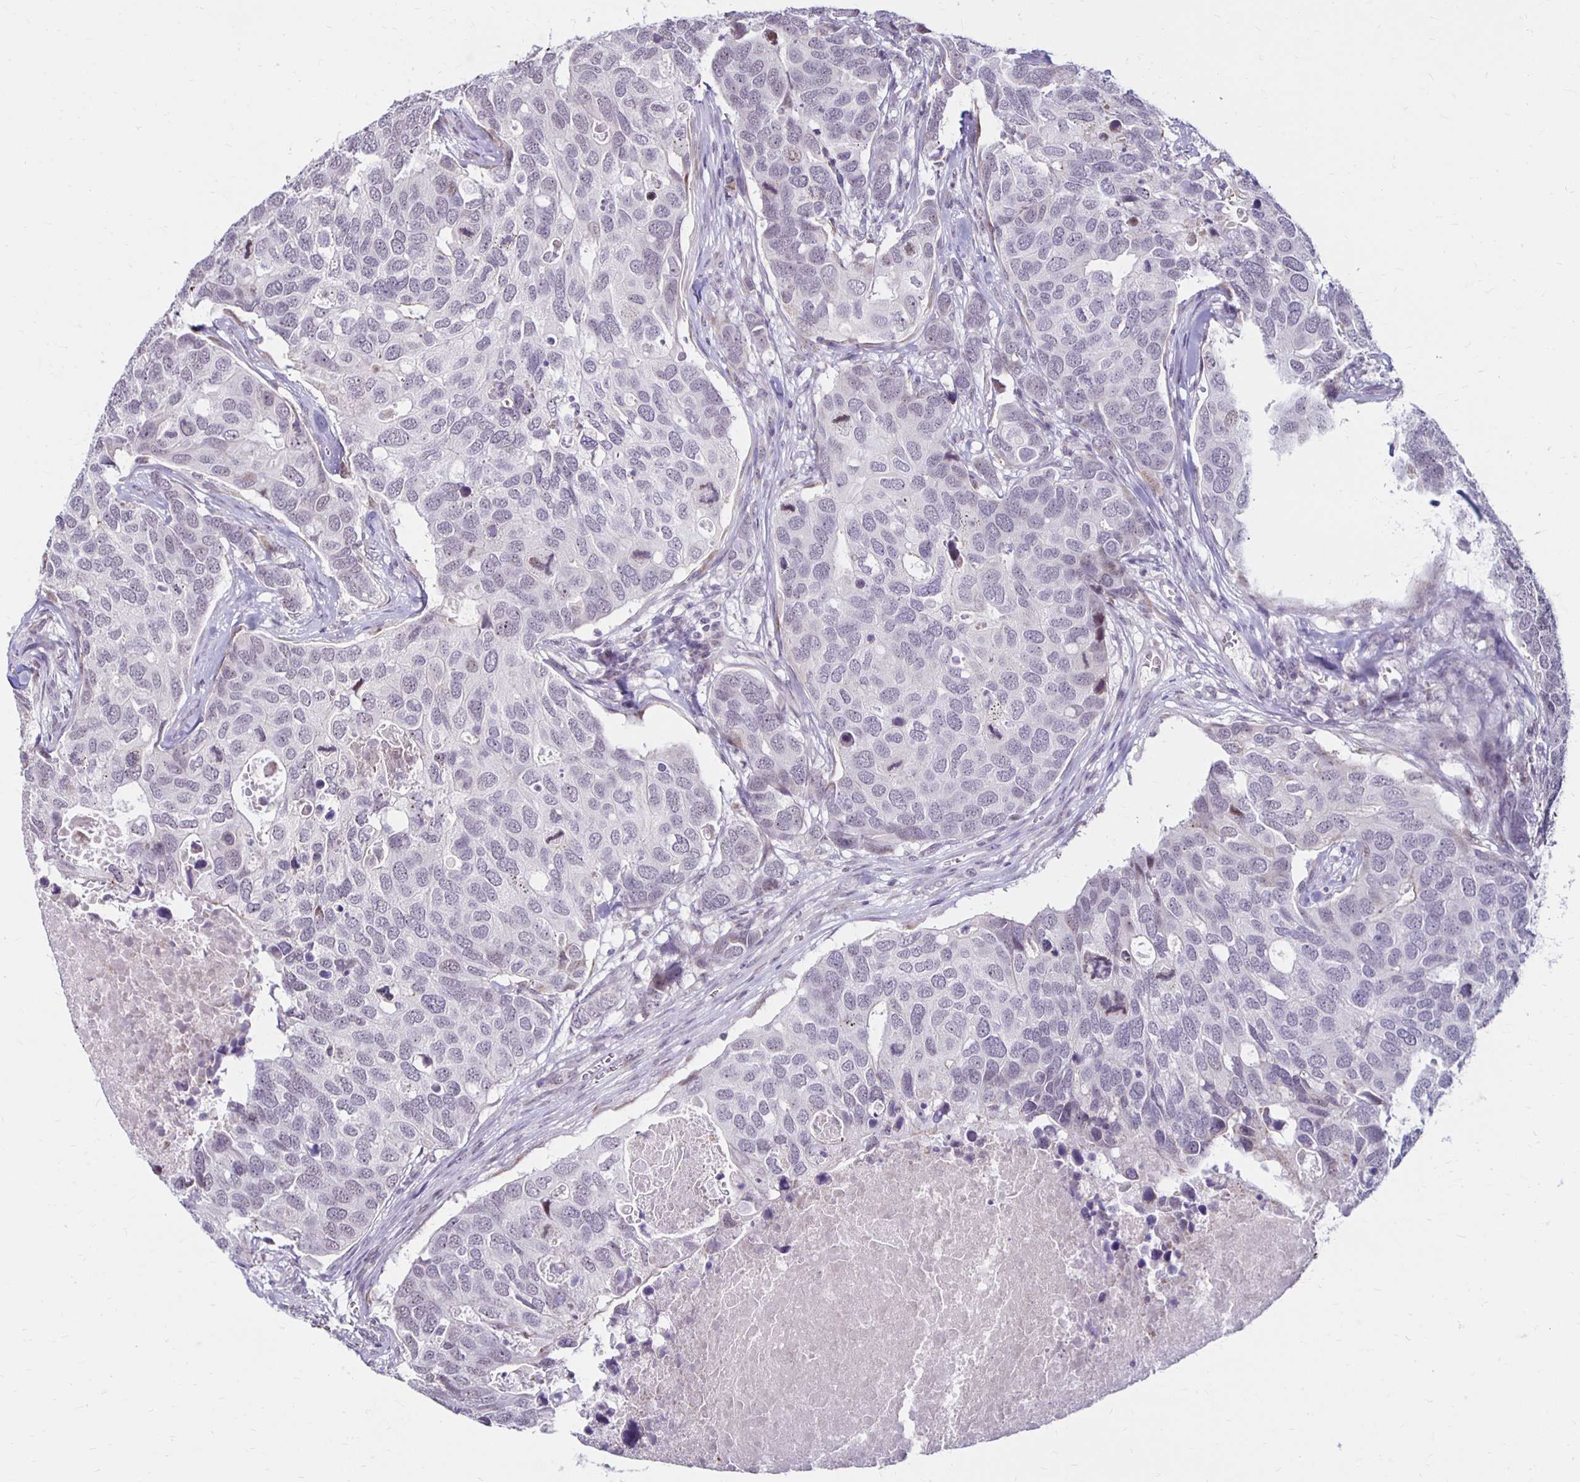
{"staining": {"intensity": "negative", "quantity": "none", "location": "none"}, "tissue": "breast cancer", "cell_type": "Tumor cells", "image_type": "cancer", "snomed": [{"axis": "morphology", "description": "Duct carcinoma"}, {"axis": "topography", "description": "Breast"}], "caption": "Tumor cells show no significant positivity in breast cancer (infiltrating ductal carcinoma).", "gene": "DAGLA", "patient": {"sex": "female", "age": 83}}